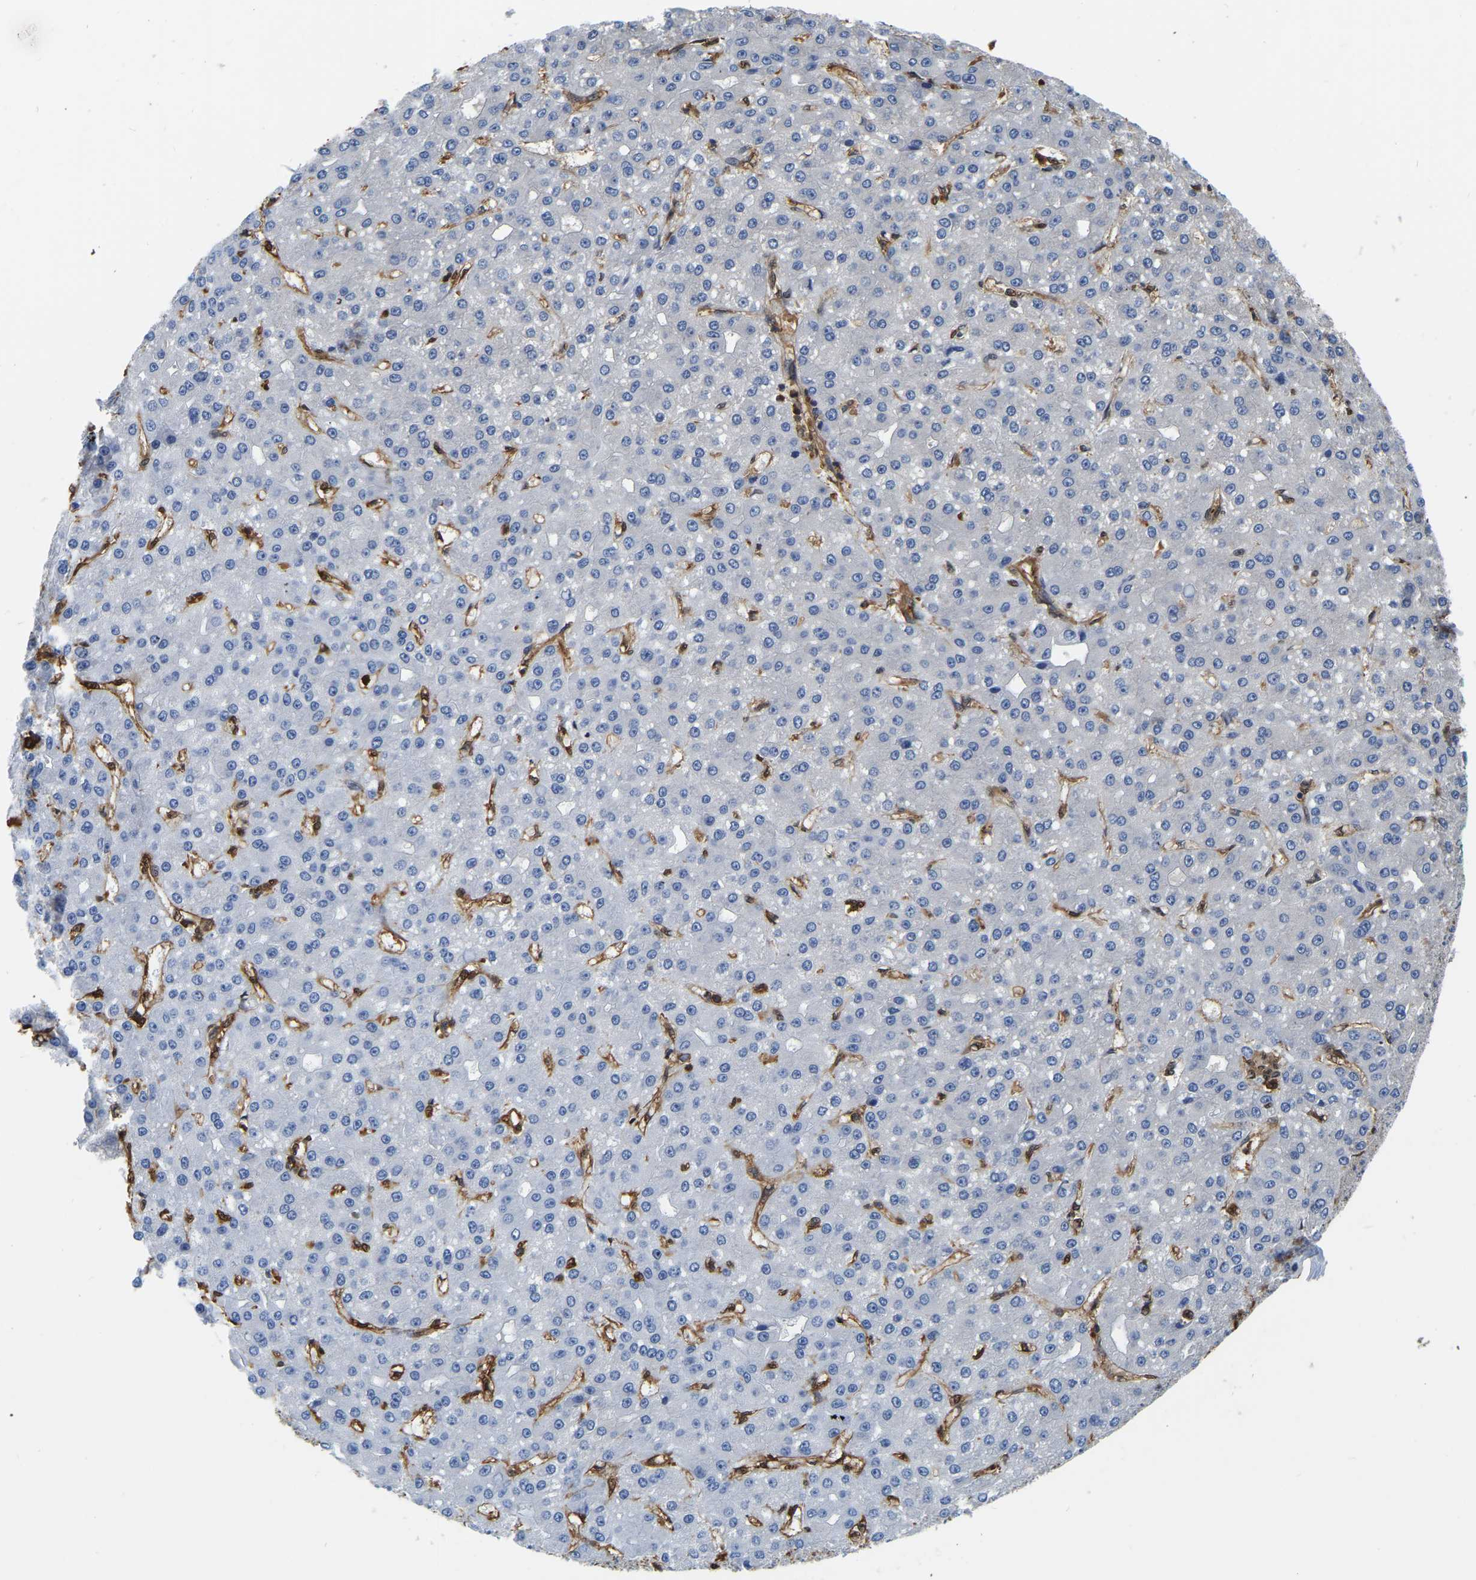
{"staining": {"intensity": "negative", "quantity": "none", "location": "none"}, "tissue": "liver cancer", "cell_type": "Tumor cells", "image_type": "cancer", "snomed": [{"axis": "morphology", "description": "Carcinoma, Hepatocellular, NOS"}, {"axis": "topography", "description": "Liver"}], "caption": "This is an IHC micrograph of liver cancer. There is no staining in tumor cells.", "gene": "LDHB", "patient": {"sex": "male", "age": 67}}